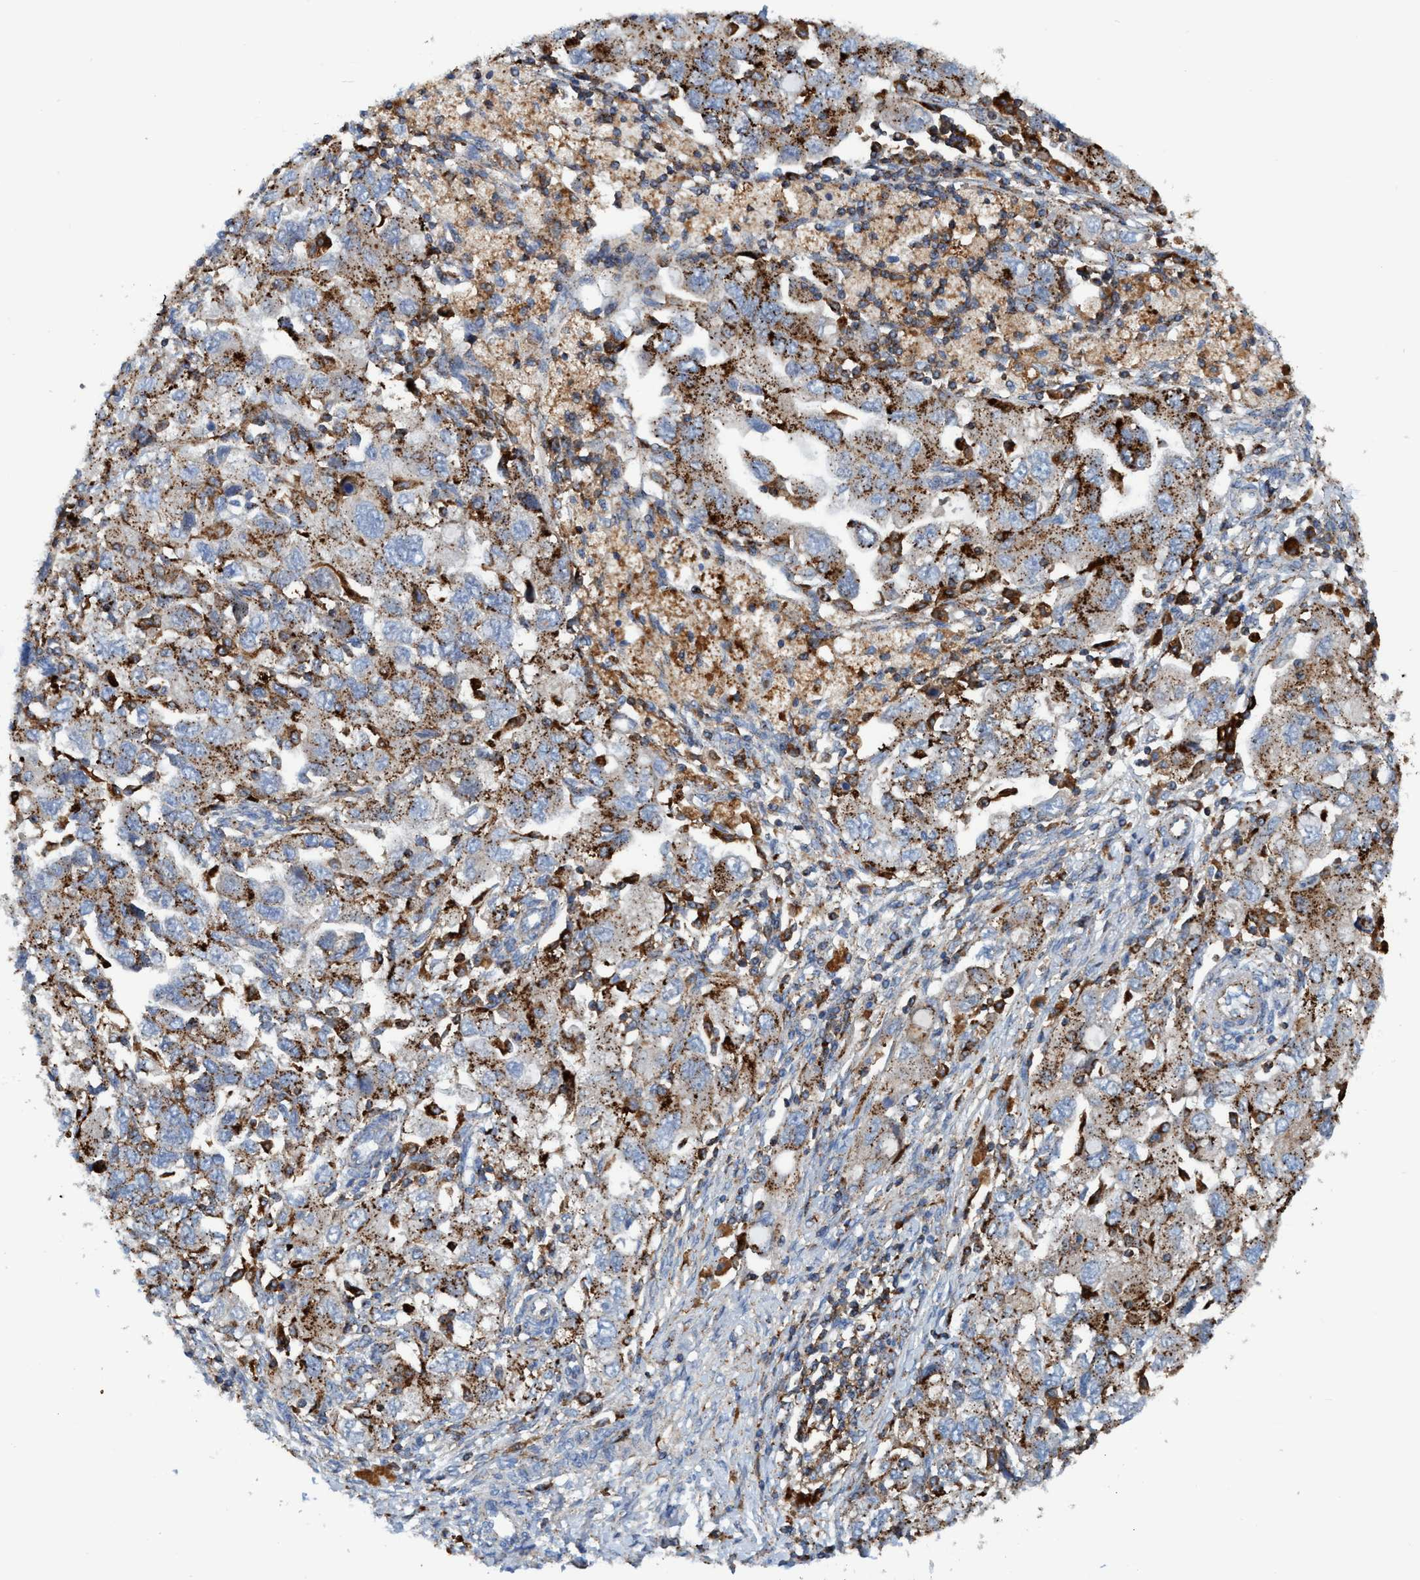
{"staining": {"intensity": "moderate", "quantity": ">75%", "location": "cytoplasmic/membranous"}, "tissue": "ovarian cancer", "cell_type": "Tumor cells", "image_type": "cancer", "snomed": [{"axis": "morphology", "description": "Carcinoma, NOS"}, {"axis": "morphology", "description": "Cystadenocarcinoma, serous, NOS"}, {"axis": "topography", "description": "Ovary"}], "caption": "Ovarian serous cystadenocarcinoma was stained to show a protein in brown. There is medium levels of moderate cytoplasmic/membranous staining in about >75% of tumor cells.", "gene": "TRIM65", "patient": {"sex": "female", "age": 69}}